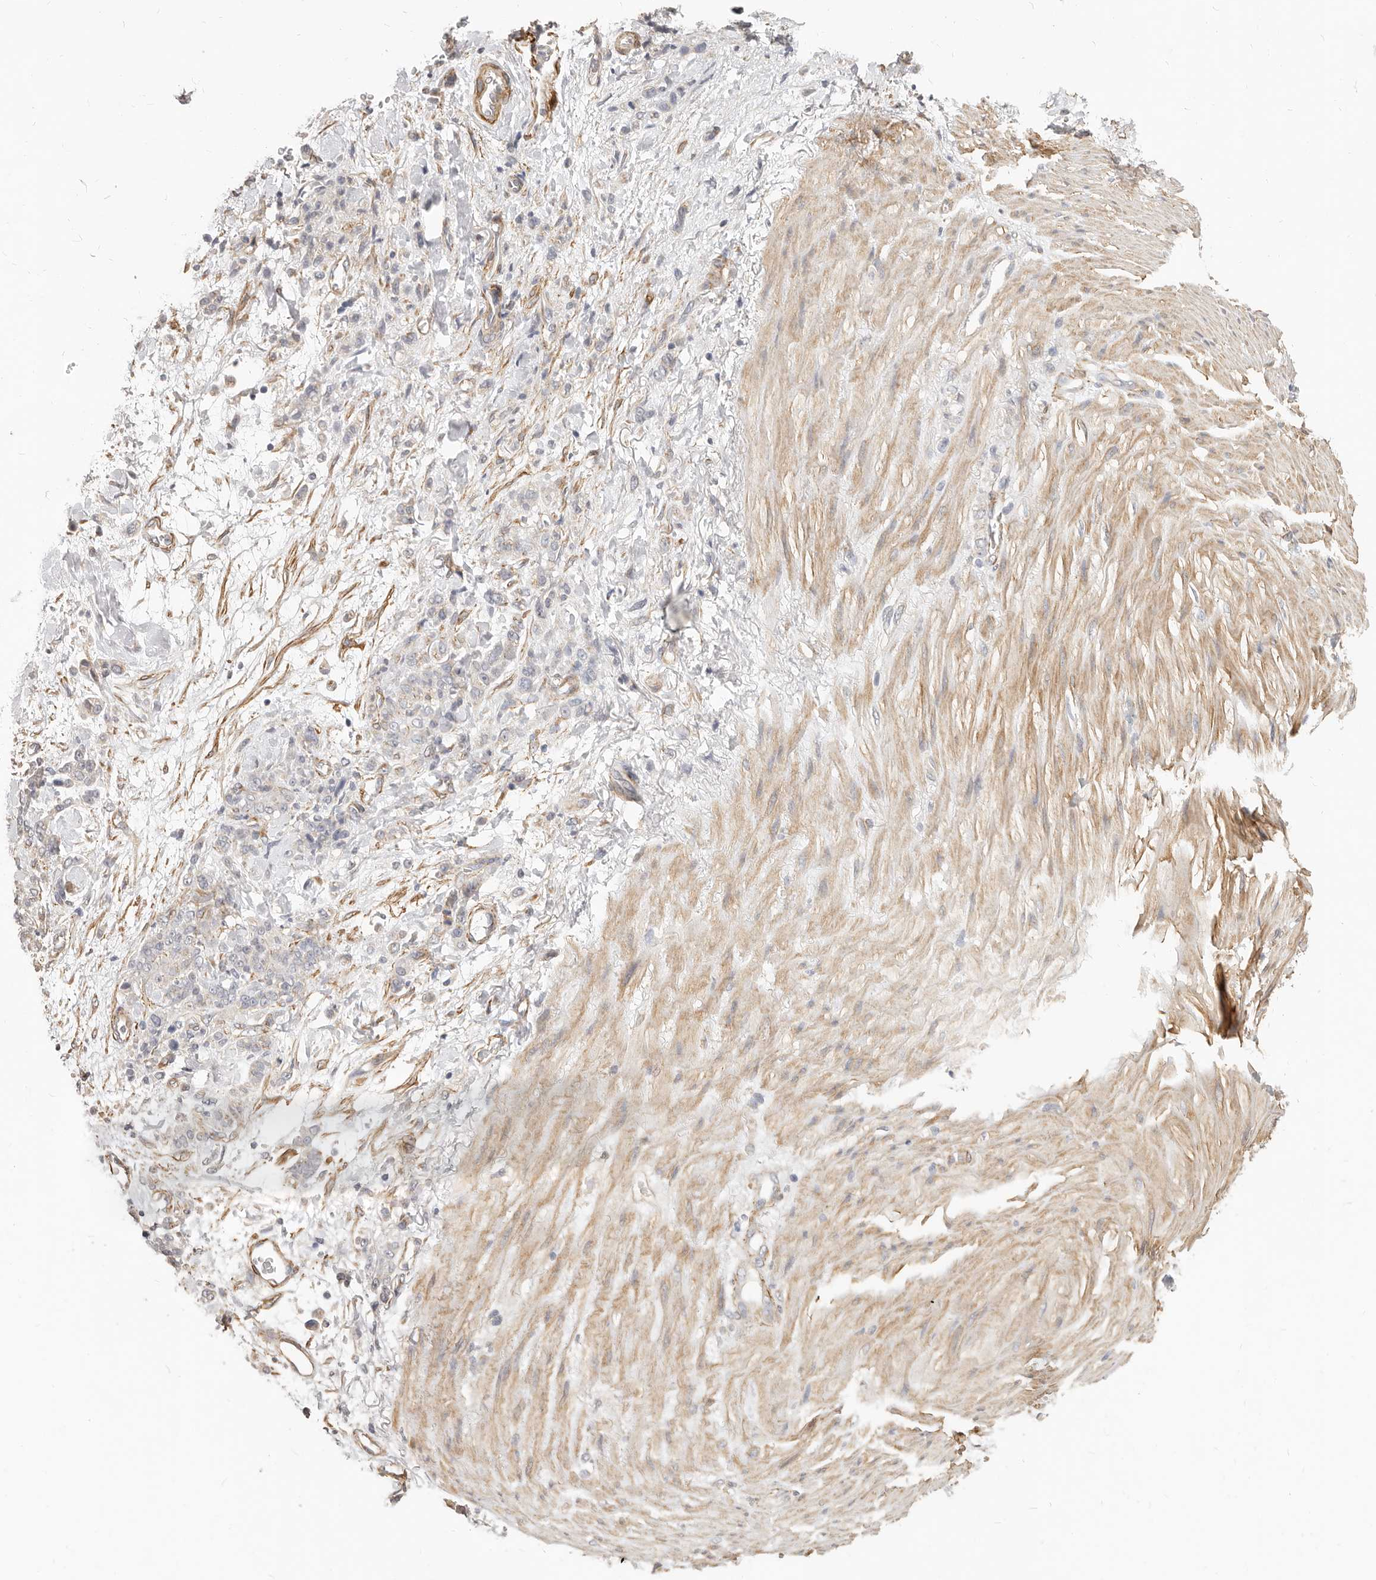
{"staining": {"intensity": "weak", "quantity": "<25%", "location": "cytoplasmic/membranous"}, "tissue": "stomach cancer", "cell_type": "Tumor cells", "image_type": "cancer", "snomed": [{"axis": "morphology", "description": "Normal tissue, NOS"}, {"axis": "morphology", "description": "Adenocarcinoma, NOS"}, {"axis": "topography", "description": "Stomach"}], "caption": "The photomicrograph reveals no significant positivity in tumor cells of adenocarcinoma (stomach). The staining is performed using DAB (3,3'-diaminobenzidine) brown chromogen with nuclei counter-stained in using hematoxylin.", "gene": "RABAC1", "patient": {"sex": "male", "age": 82}}